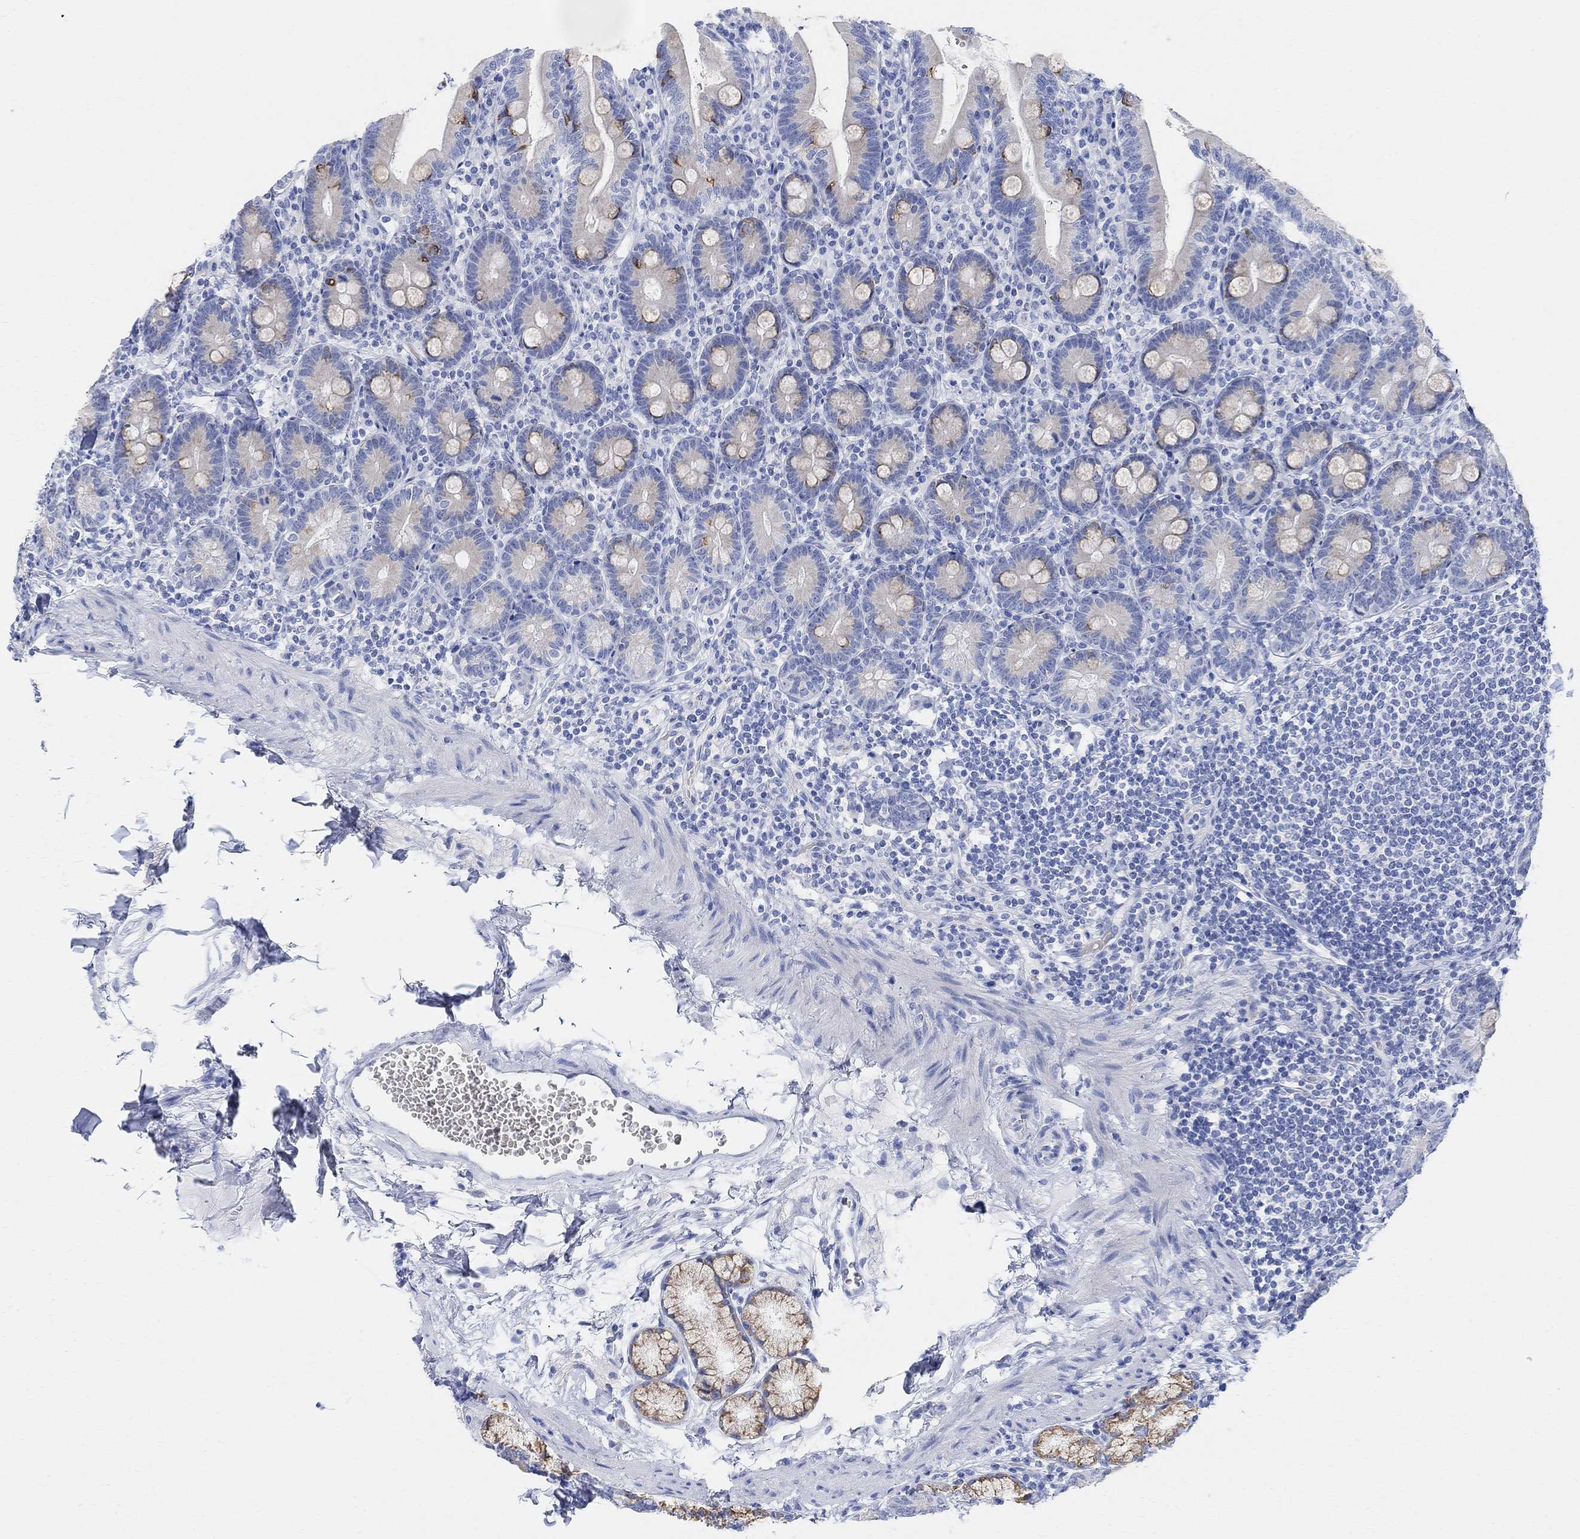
{"staining": {"intensity": "strong", "quantity": "<25%", "location": "cytoplasmic/membranous"}, "tissue": "duodenum", "cell_type": "Glandular cells", "image_type": "normal", "snomed": [{"axis": "morphology", "description": "Normal tissue, NOS"}, {"axis": "topography", "description": "Duodenum"}], "caption": "Brown immunohistochemical staining in normal duodenum demonstrates strong cytoplasmic/membranous staining in approximately <25% of glandular cells. The staining is performed using DAB (3,3'-diaminobenzidine) brown chromogen to label protein expression. The nuclei are counter-stained blue using hematoxylin.", "gene": "RETNLB", "patient": {"sex": "female", "age": 67}}